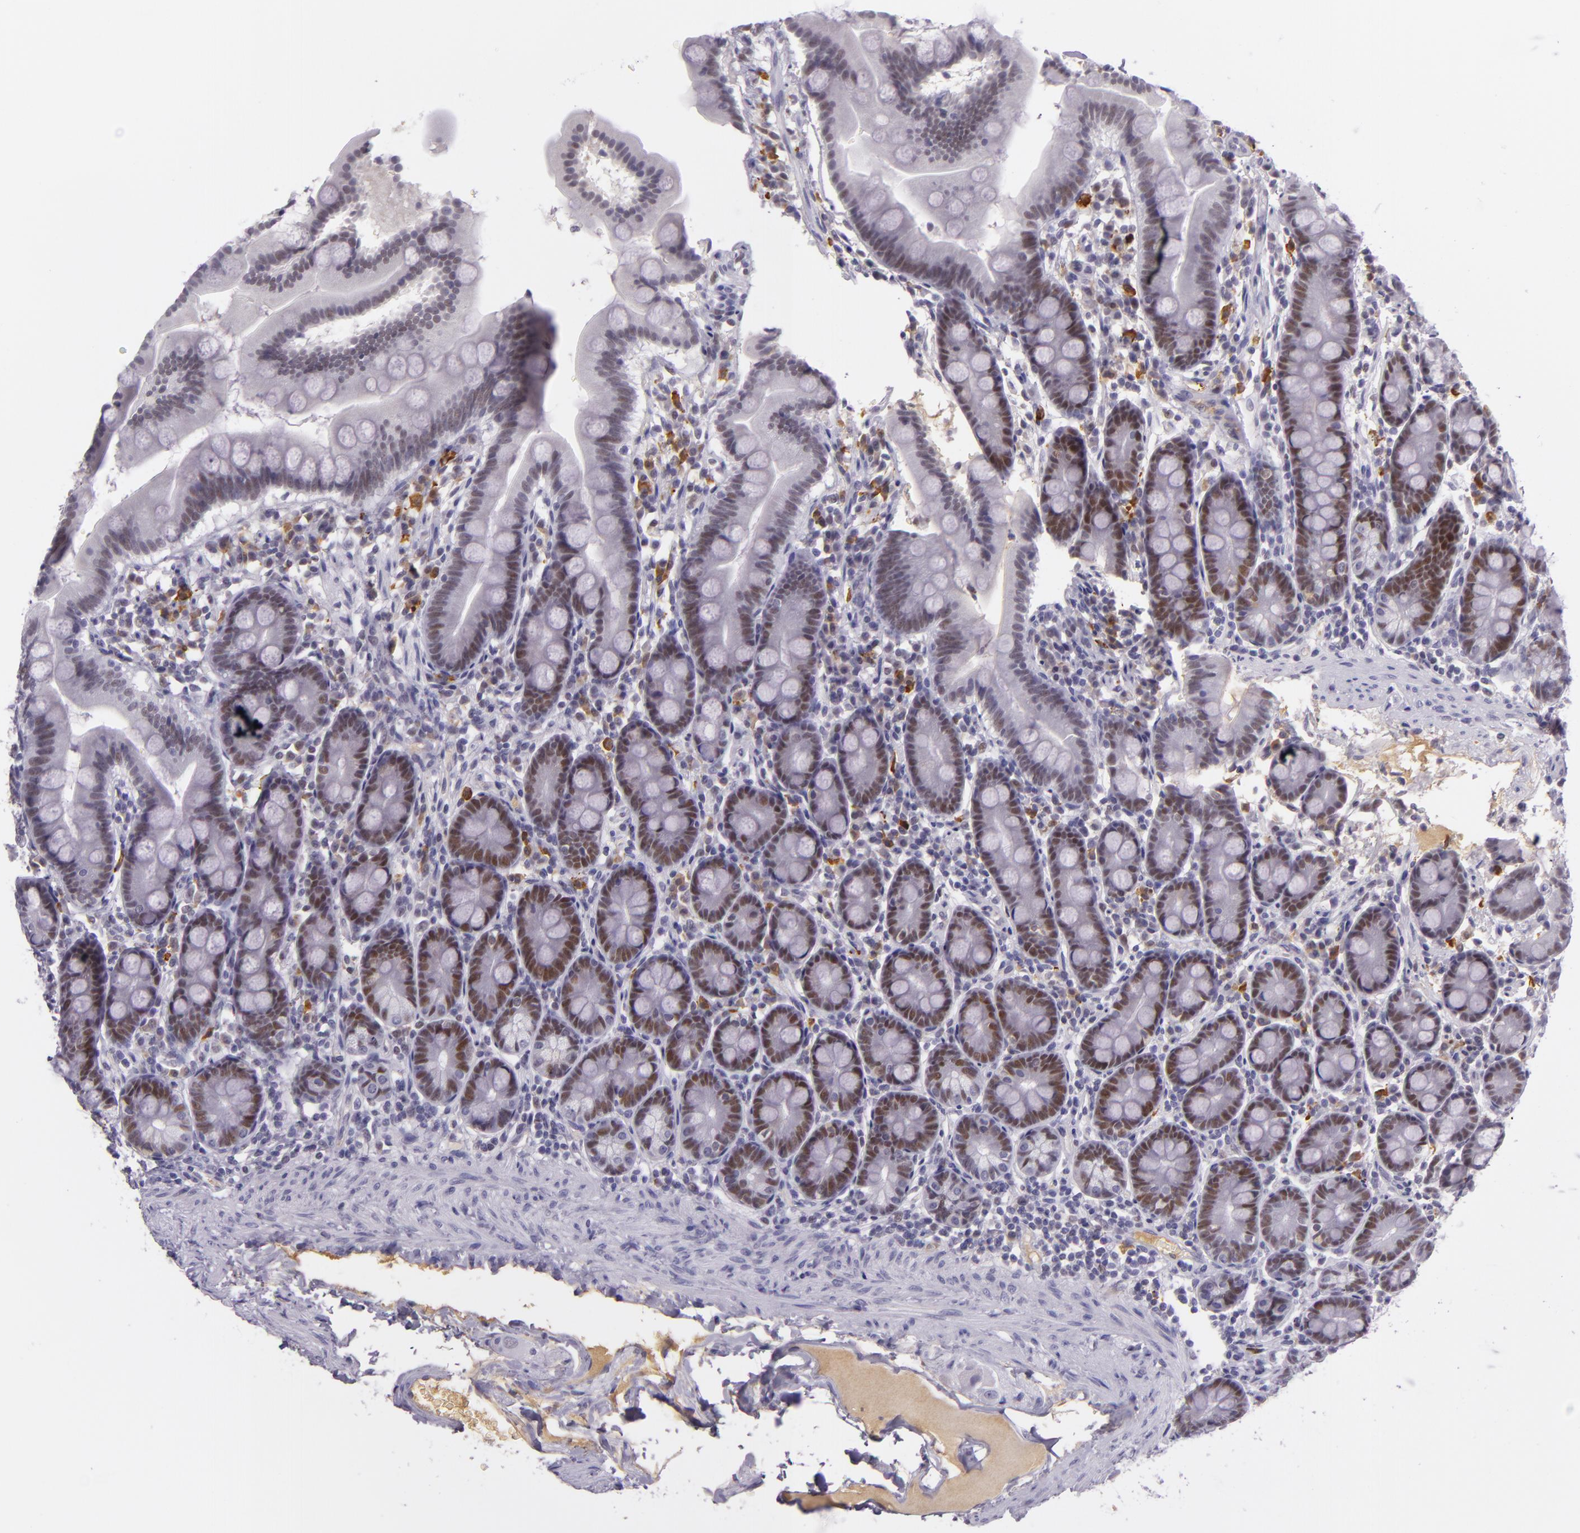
{"staining": {"intensity": "moderate", "quantity": ">75%", "location": "nuclear"}, "tissue": "duodenum", "cell_type": "Glandular cells", "image_type": "normal", "snomed": [{"axis": "morphology", "description": "Normal tissue, NOS"}, {"axis": "topography", "description": "Duodenum"}], "caption": "Protein staining of normal duodenum exhibits moderate nuclear expression in approximately >75% of glandular cells.", "gene": "CHEK2", "patient": {"sex": "male", "age": 50}}